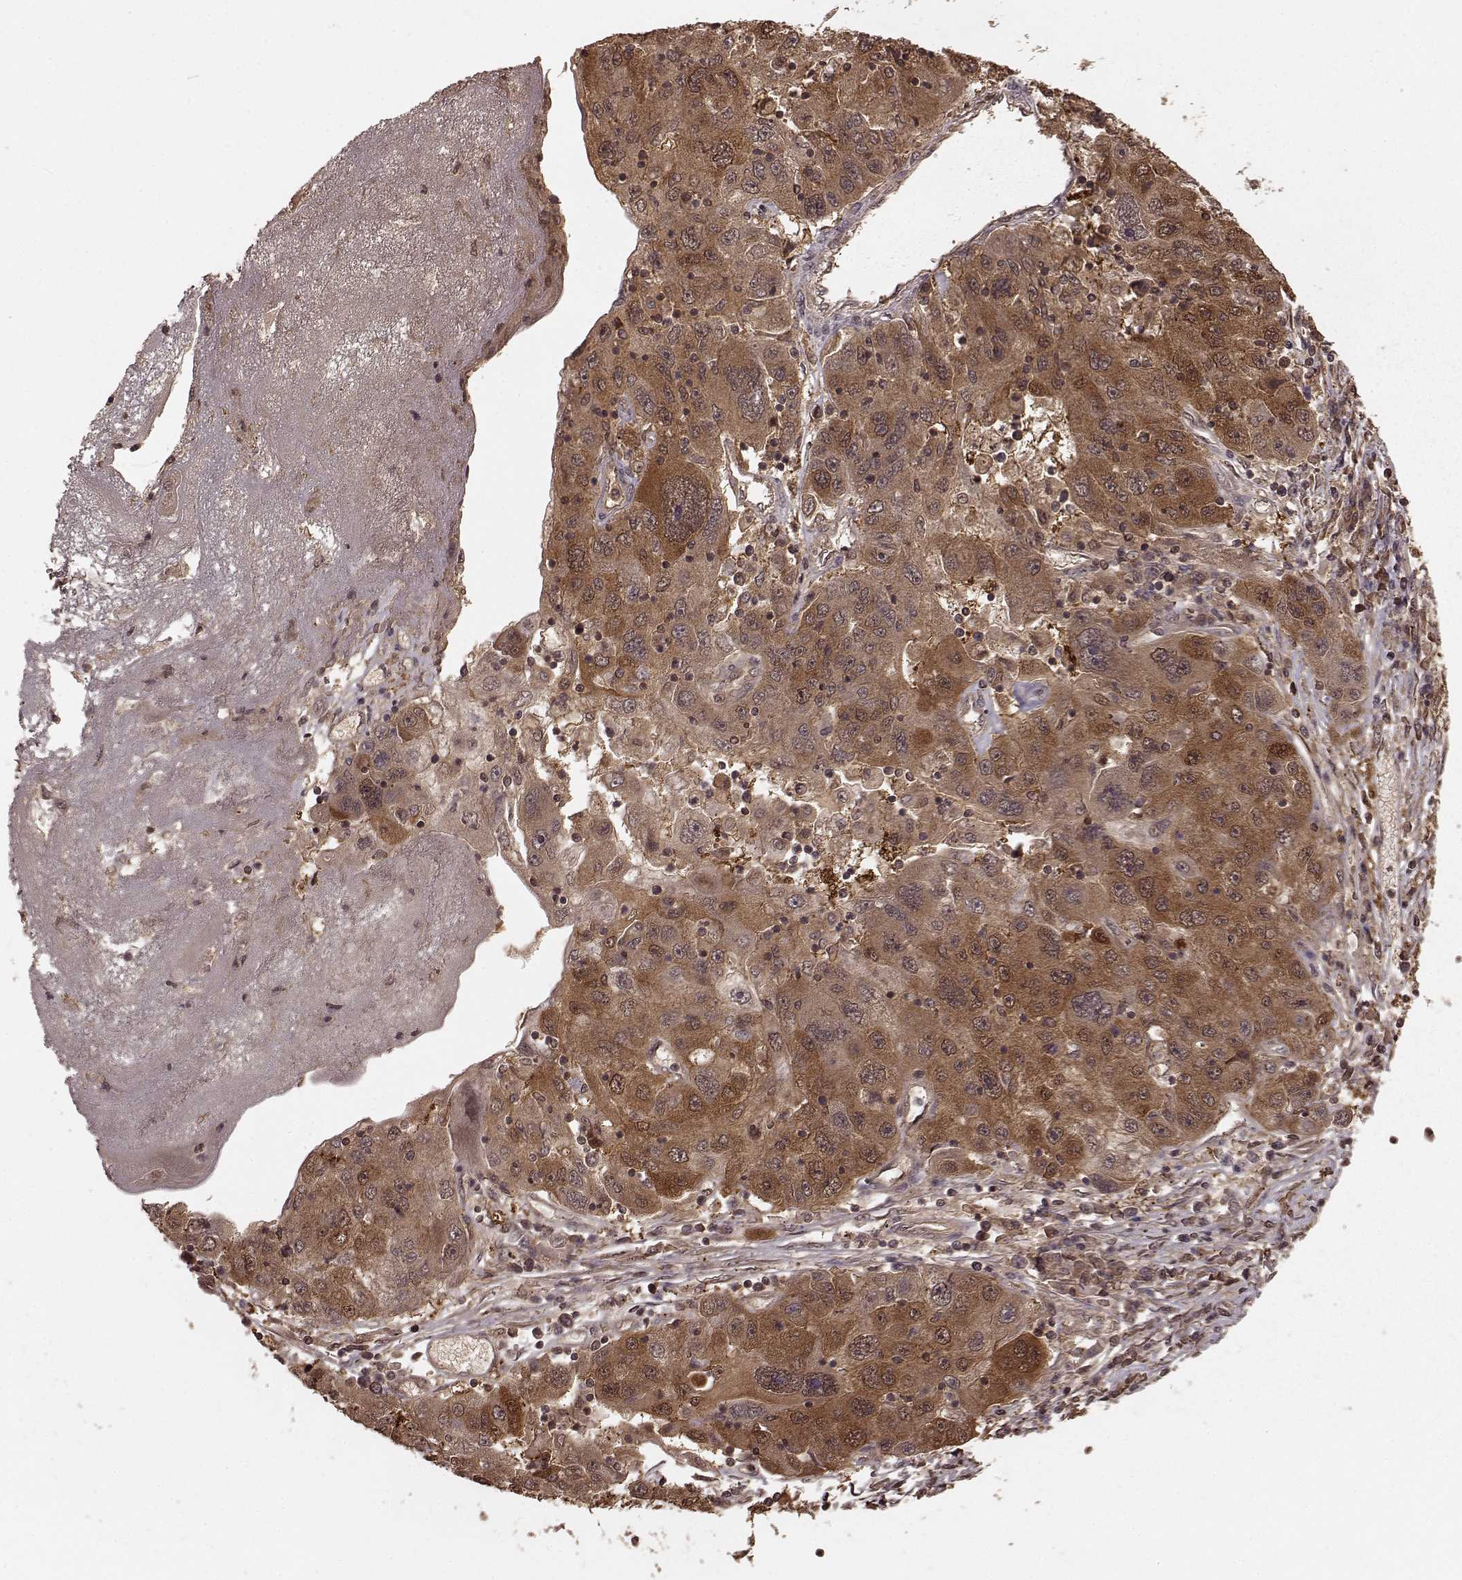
{"staining": {"intensity": "moderate", "quantity": "25%-75%", "location": "cytoplasmic/membranous"}, "tissue": "stomach cancer", "cell_type": "Tumor cells", "image_type": "cancer", "snomed": [{"axis": "morphology", "description": "Adenocarcinoma, NOS"}, {"axis": "topography", "description": "Stomach"}], "caption": "A photomicrograph of stomach cancer (adenocarcinoma) stained for a protein exhibits moderate cytoplasmic/membranous brown staining in tumor cells.", "gene": "GSS", "patient": {"sex": "male", "age": 56}}